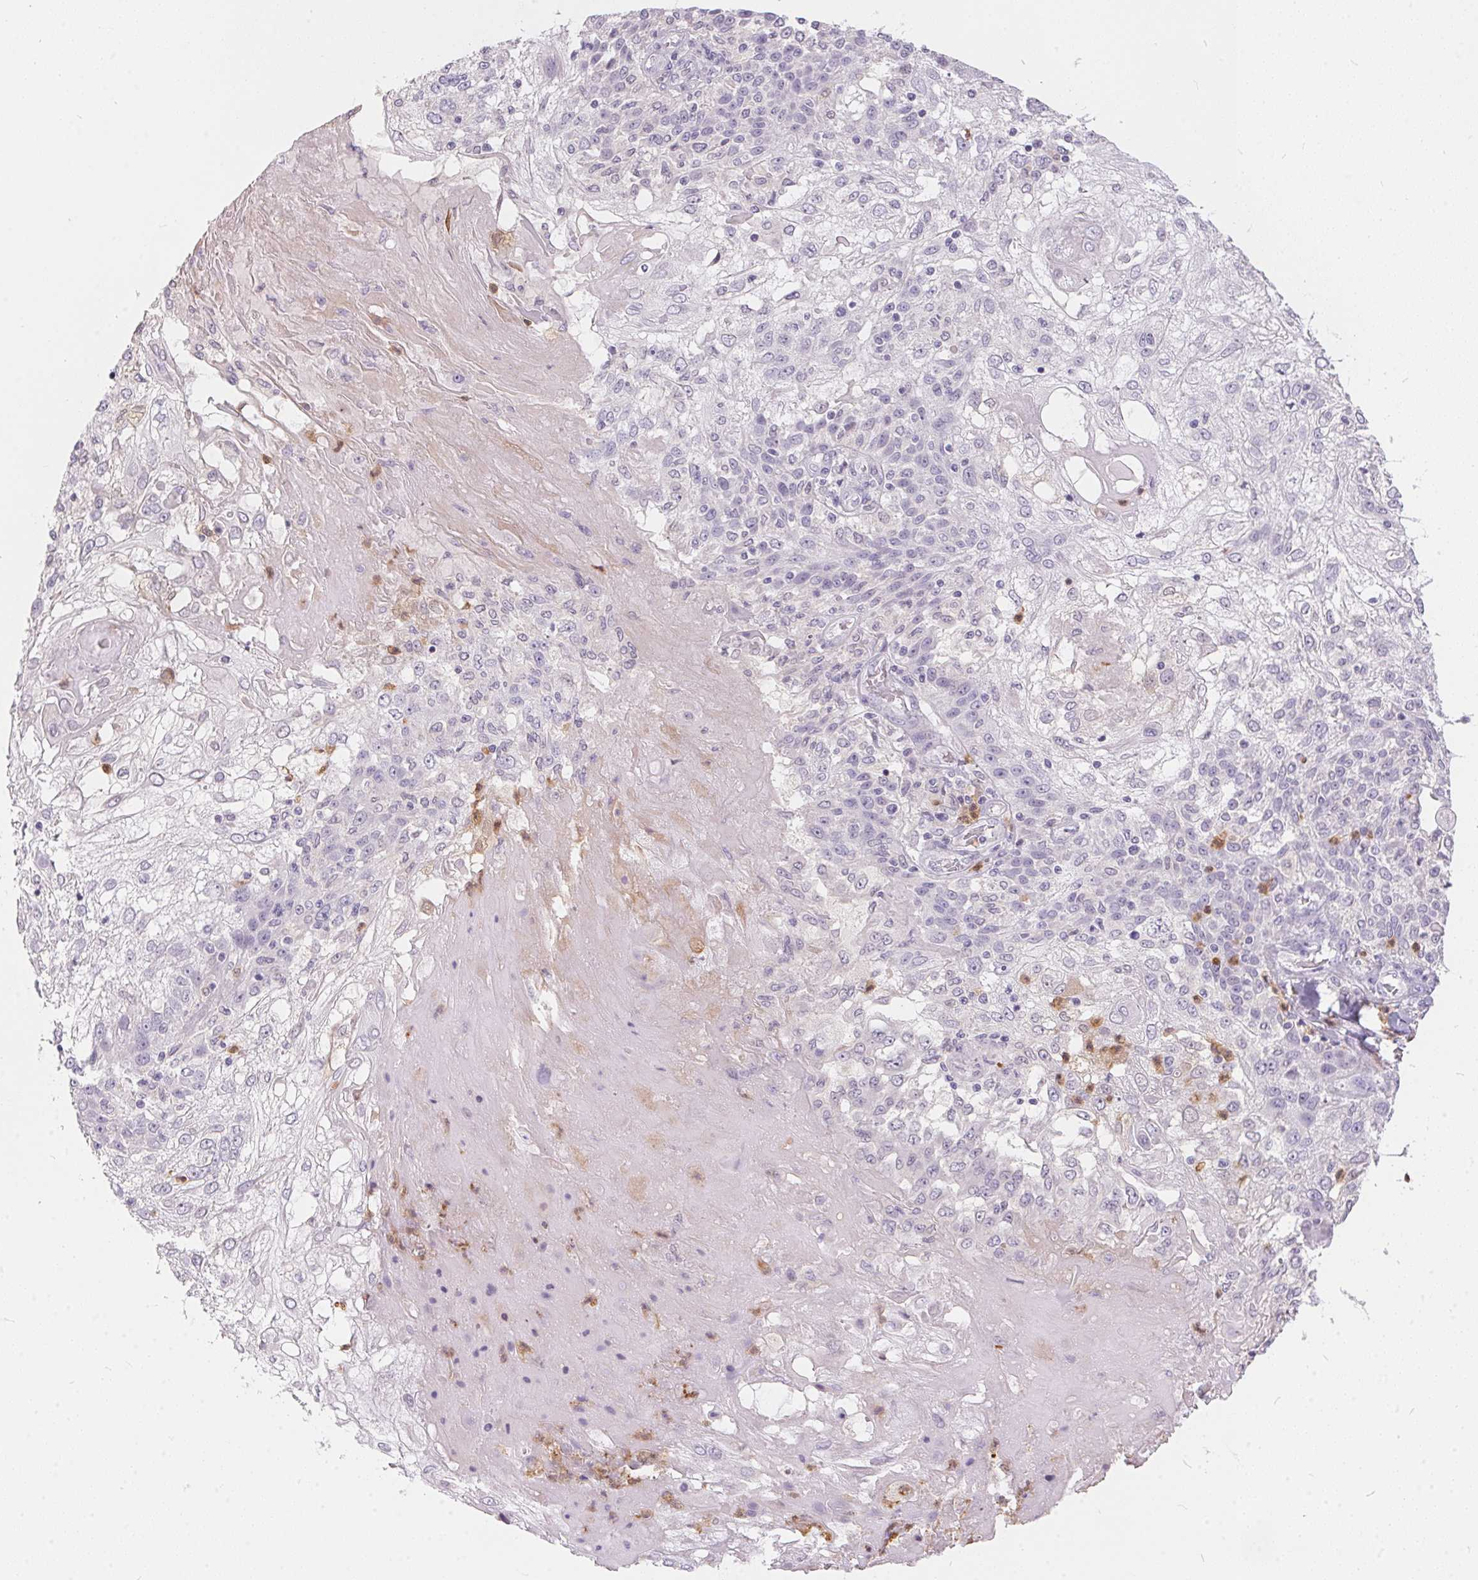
{"staining": {"intensity": "negative", "quantity": "none", "location": "none"}, "tissue": "skin cancer", "cell_type": "Tumor cells", "image_type": "cancer", "snomed": [{"axis": "morphology", "description": "Normal tissue, NOS"}, {"axis": "morphology", "description": "Squamous cell carcinoma, NOS"}, {"axis": "topography", "description": "Skin"}], "caption": "There is no significant positivity in tumor cells of squamous cell carcinoma (skin). (DAB IHC with hematoxylin counter stain).", "gene": "SERPINB1", "patient": {"sex": "female", "age": 83}}